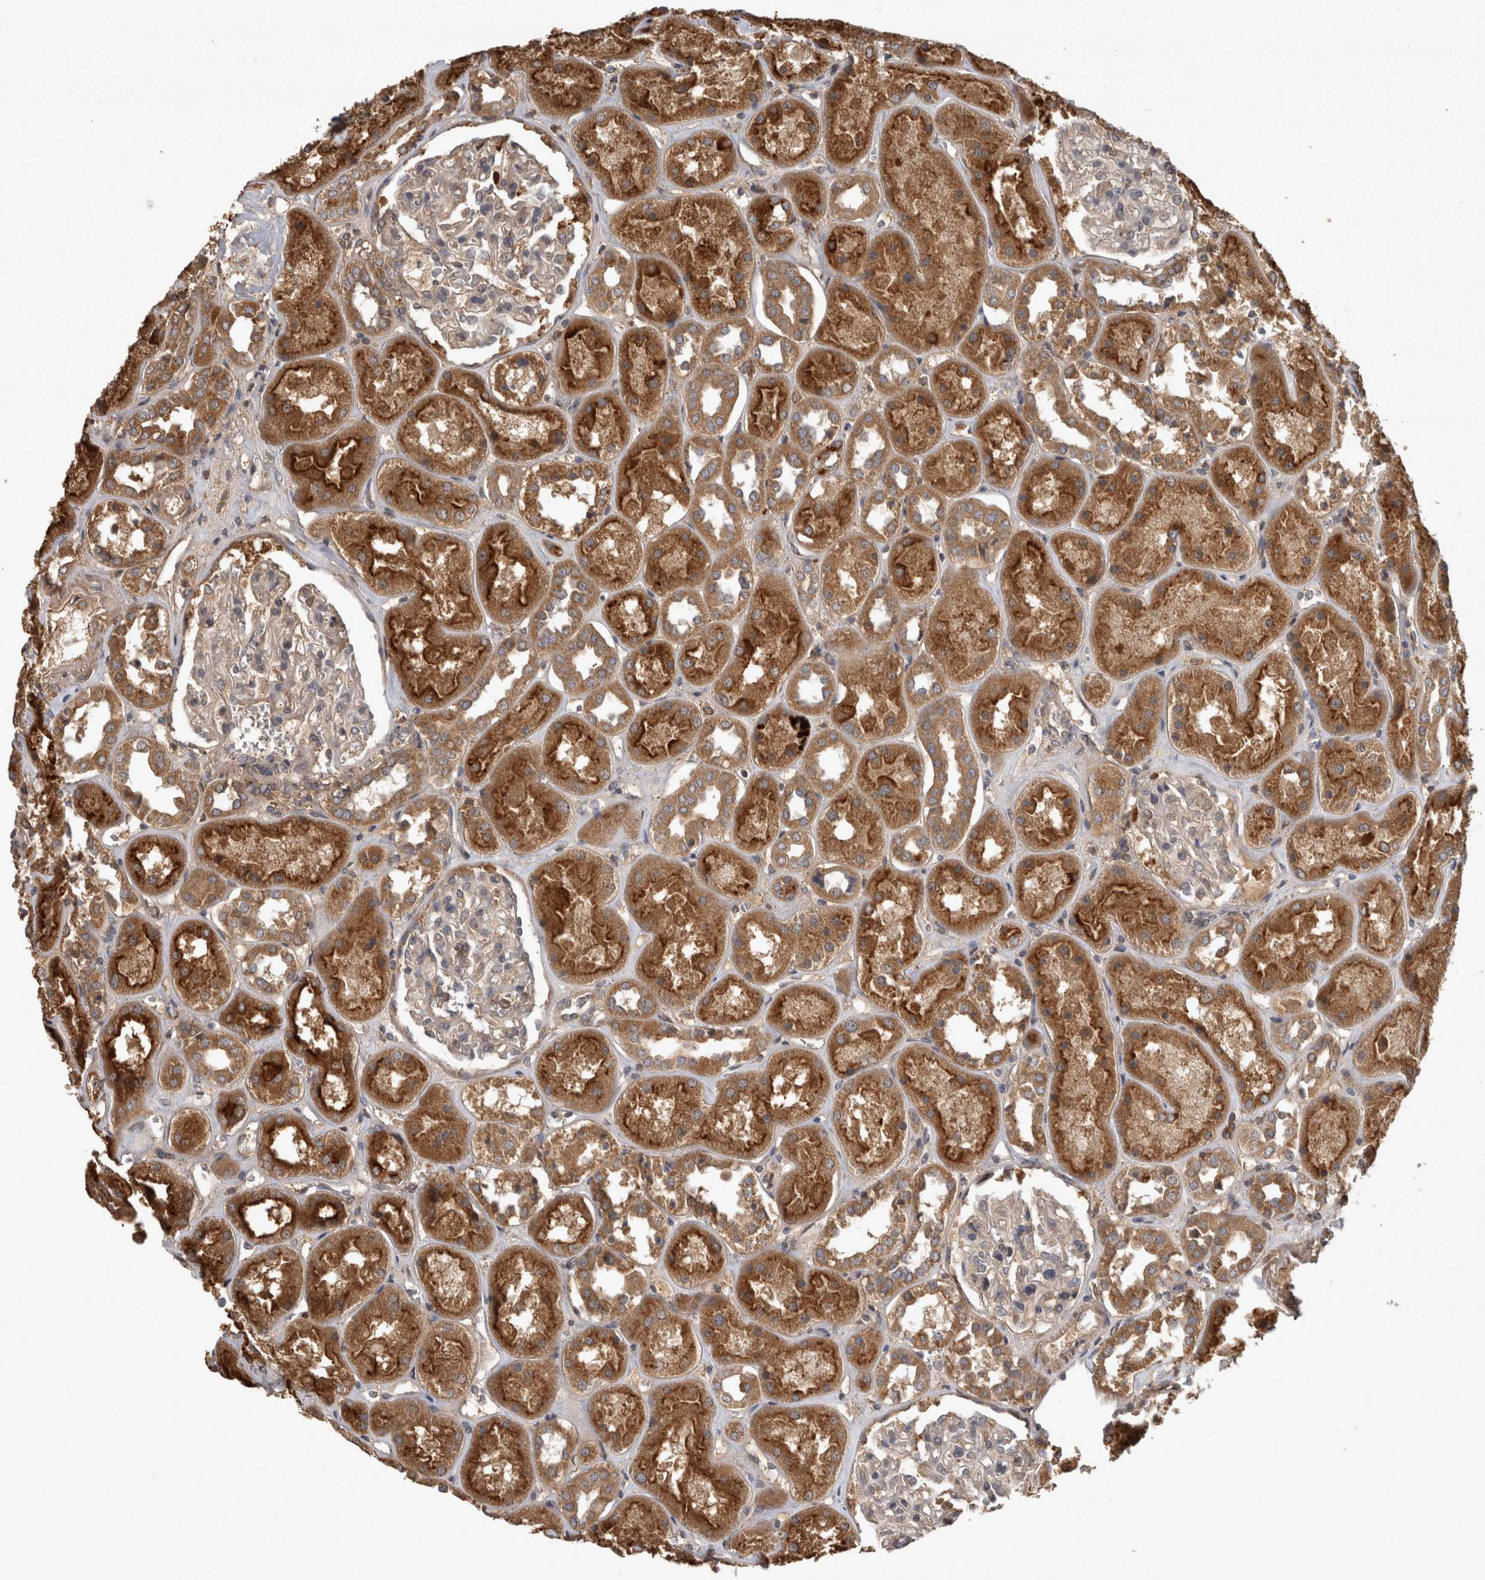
{"staining": {"intensity": "moderate", "quantity": "<25%", "location": "cytoplasmic/membranous"}, "tissue": "kidney", "cell_type": "Cells in glomeruli", "image_type": "normal", "snomed": [{"axis": "morphology", "description": "Normal tissue, NOS"}, {"axis": "topography", "description": "Kidney"}], "caption": "Cells in glomeruli reveal low levels of moderate cytoplasmic/membranous positivity in approximately <25% of cells in benign human kidney. Immunohistochemistry (ihc) stains the protein in brown and the nuclei are stained blue.", "gene": "TRMT61B", "patient": {"sex": "male", "age": 70}}